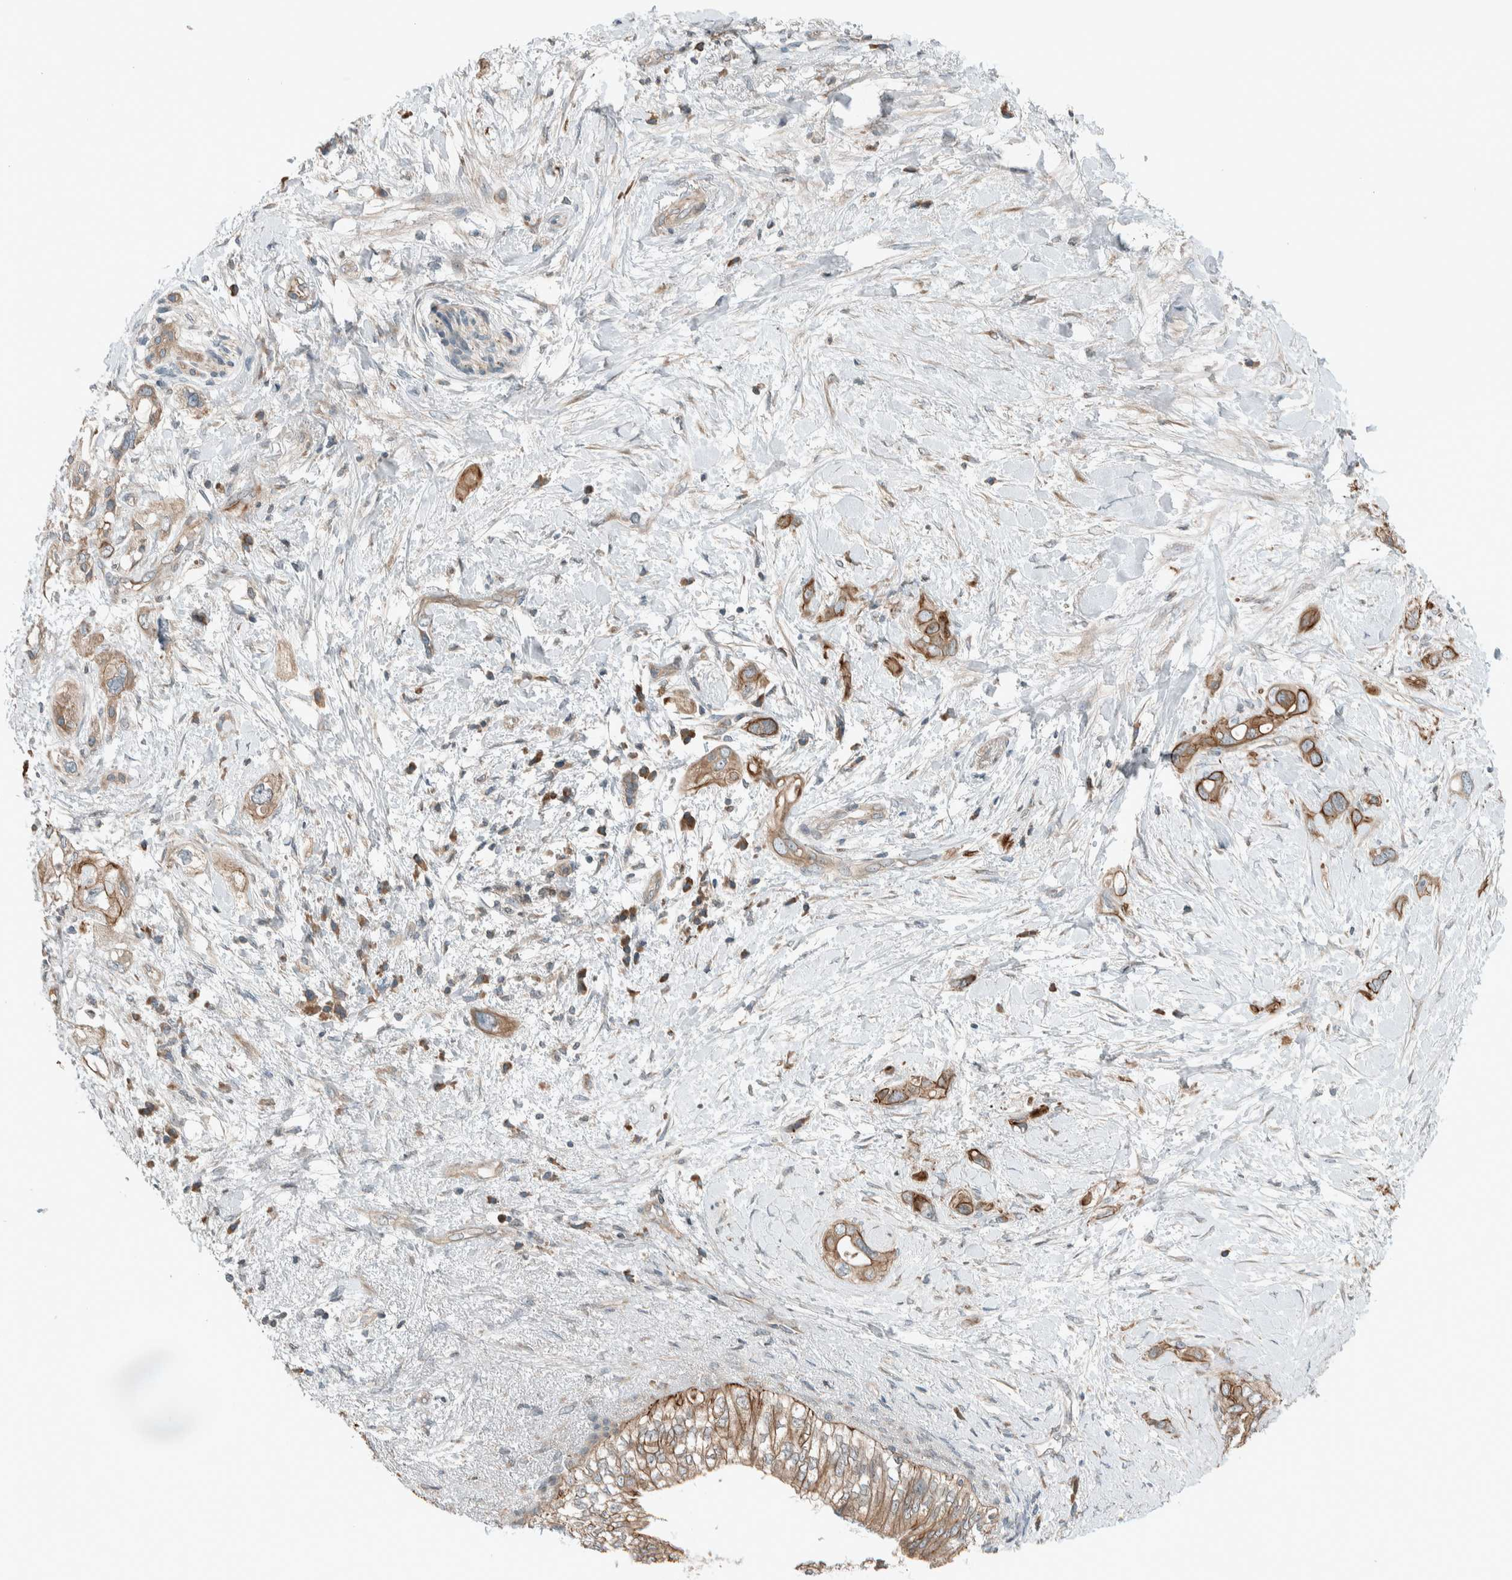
{"staining": {"intensity": "moderate", "quantity": ">75%", "location": "cytoplasmic/membranous"}, "tissue": "pancreatic cancer", "cell_type": "Tumor cells", "image_type": "cancer", "snomed": [{"axis": "morphology", "description": "Adenocarcinoma, NOS"}, {"axis": "topography", "description": "Pancreas"}], "caption": "Pancreatic adenocarcinoma stained for a protein (brown) shows moderate cytoplasmic/membranous positive positivity in about >75% of tumor cells.", "gene": "SEL1L", "patient": {"sex": "female", "age": 56}}